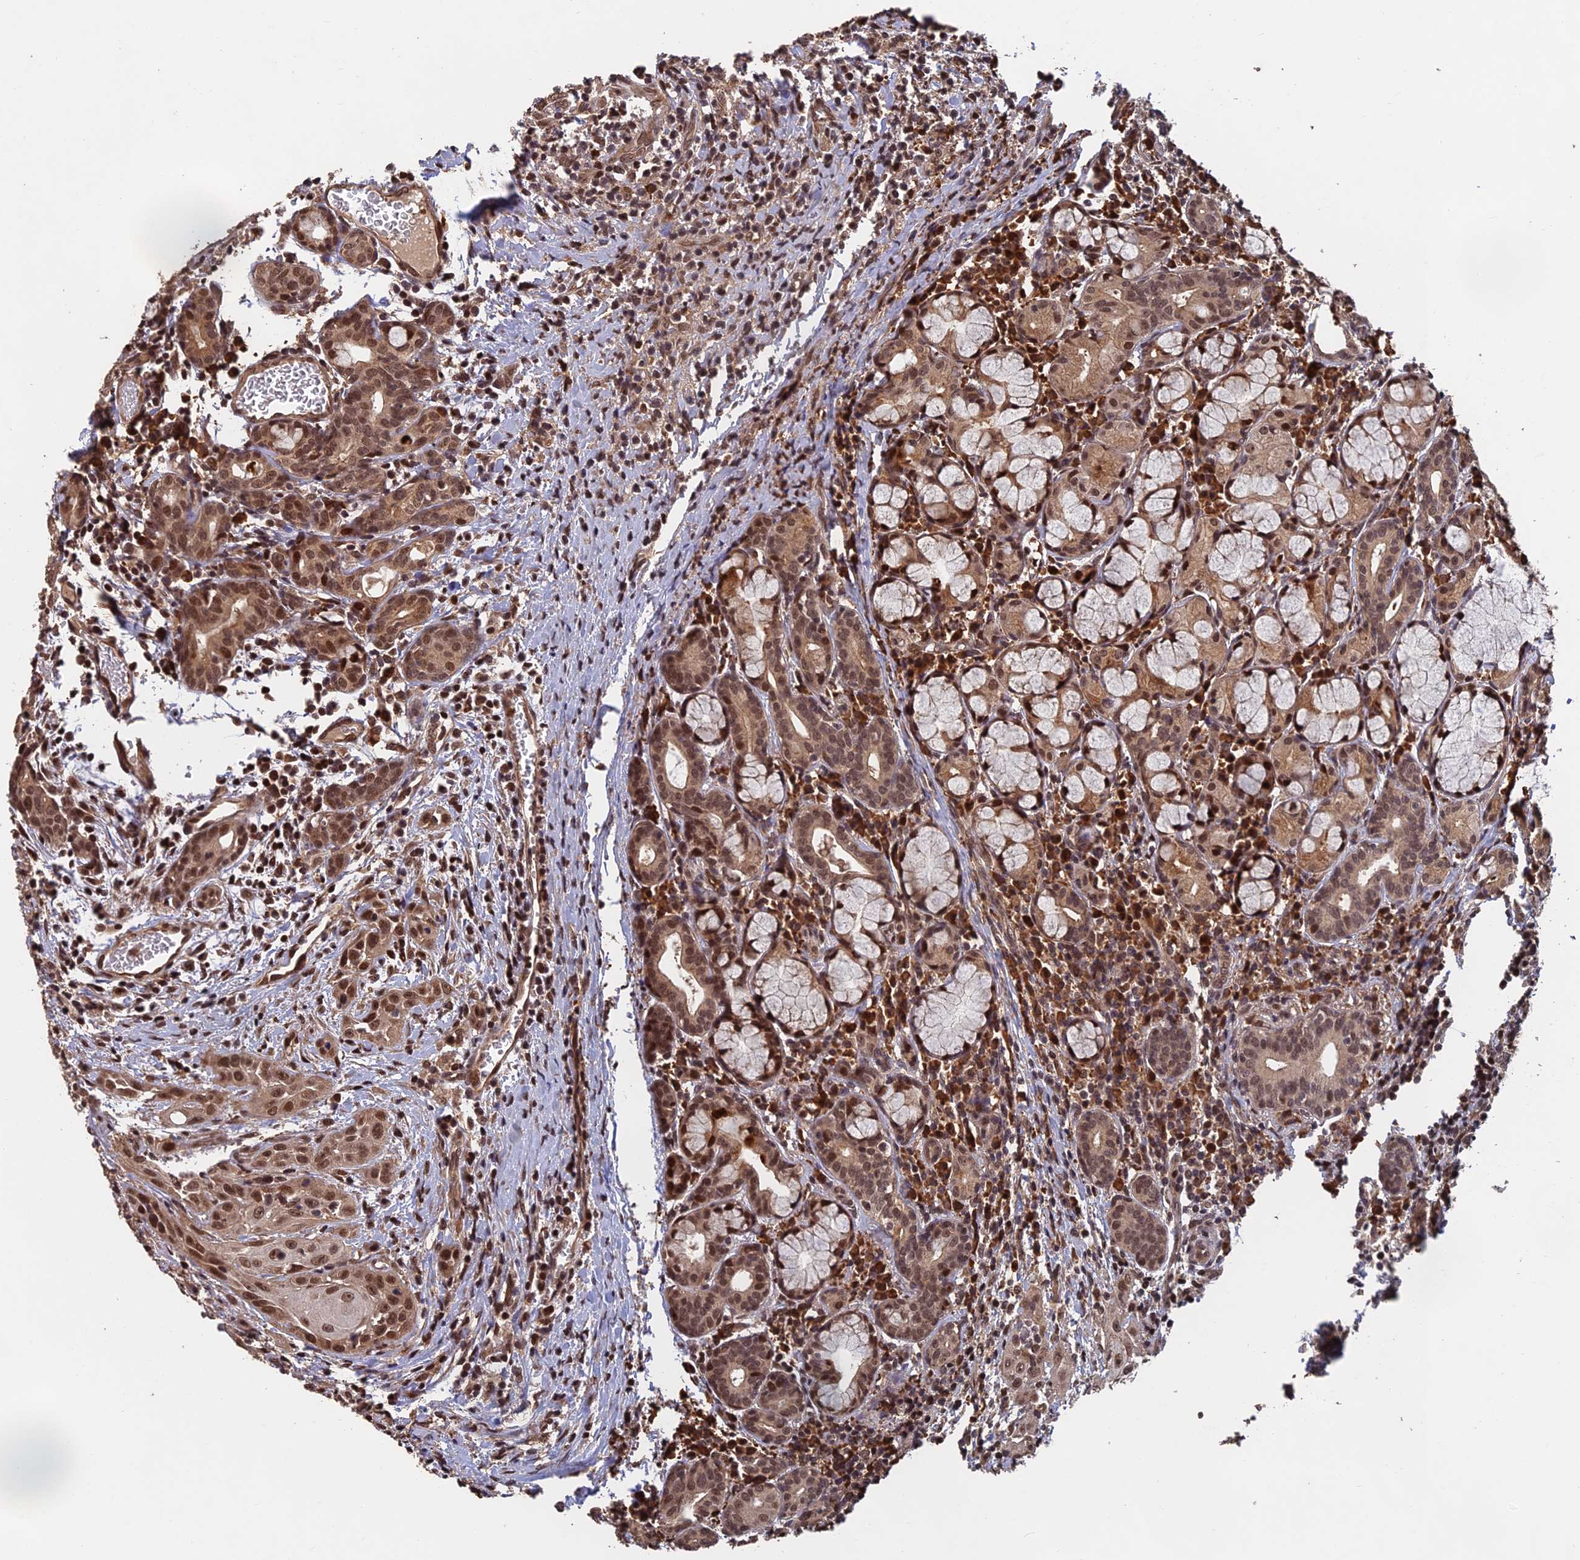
{"staining": {"intensity": "moderate", "quantity": ">75%", "location": "cytoplasmic/membranous,nuclear"}, "tissue": "head and neck cancer", "cell_type": "Tumor cells", "image_type": "cancer", "snomed": [{"axis": "morphology", "description": "Squamous cell carcinoma, NOS"}, {"axis": "topography", "description": "Oral tissue"}, {"axis": "topography", "description": "Head-Neck"}], "caption": "Tumor cells demonstrate medium levels of moderate cytoplasmic/membranous and nuclear expression in approximately >75% of cells in human head and neck squamous cell carcinoma.", "gene": "OSBPL1A", "patient": {"sex": "female", "age": 50}}